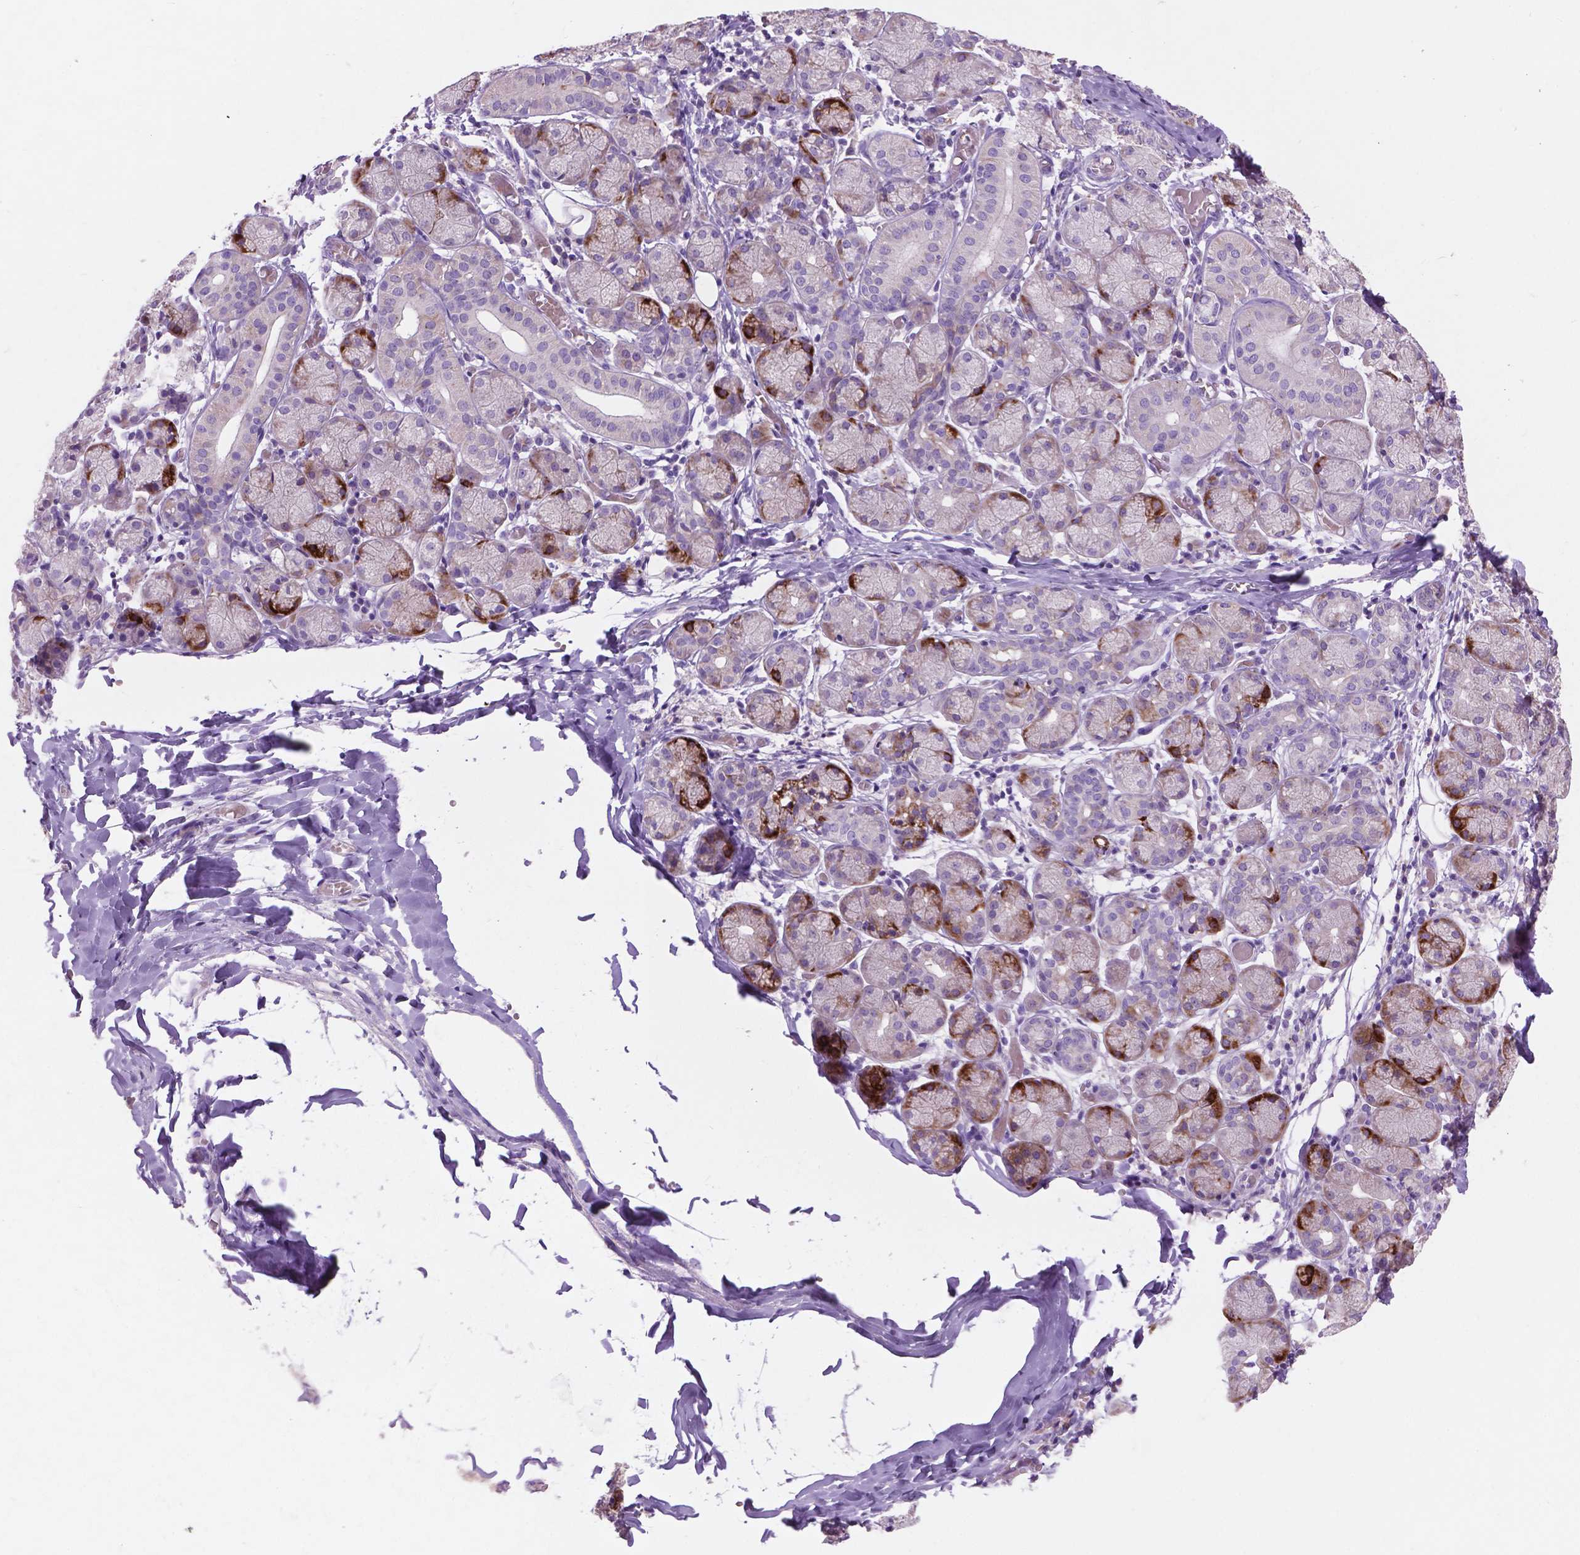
{"staining": {"intensity": "moderate", "quantity": "25%-75%", "location": "cytoplasmic/membranous"}, "tissue": "salivary gland", "cell_type": "Glandular cells", "image_type": "normal", "snomed": [{"axis": "morphology", "description": "Normal tissue, NOS"}, {"axis": "topography", "description": "Salivary gland"}, {"axis": "topography", "description": "Peripheral nerve tissue"}], "caption": "Salivary gland stained for a protein demonstrates moderate cytoplasmic/membranous positivity in glandular cells. The staining is performed using DAB (3,3'-diaminobenzidine) brown chromogen to label protein expression. The nuclei are counter-stained blue using hematoxylin.", "gene": "NOXO1", "patient": {"sex": "female", "age": 24}}